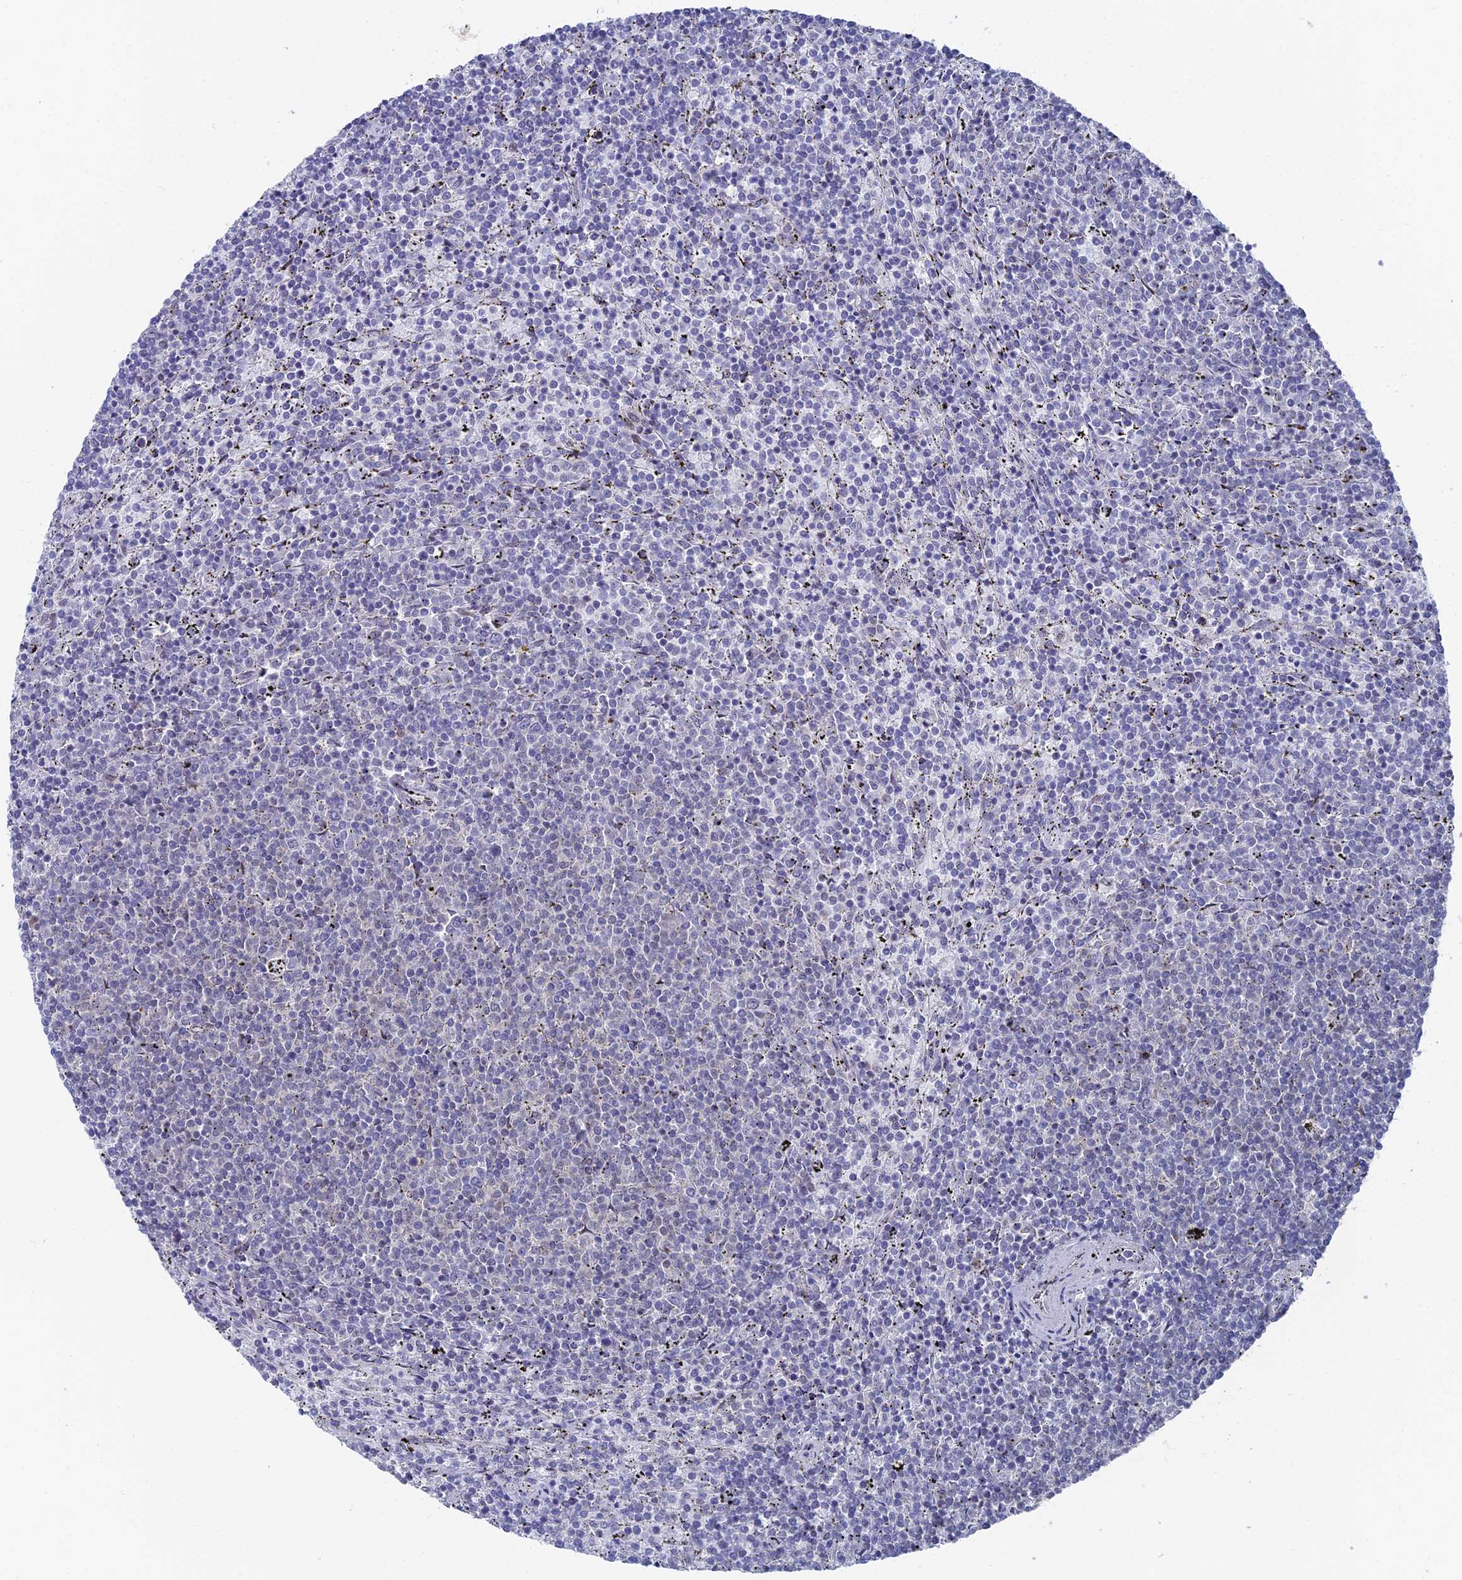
{"staining": {"intensity": "negative", "quantity": "none", "location": "none"}, "tissue": "lymphoma", "cell_type": "Tumor cells", "image_type": "cancer", "snomed": [{"axis": "morphology", "description": "Malignant lymphoma, non-Hodgkin's type, Low grade"}, {"axis": "topography", "description": "Spleen"}], "caption": "Immunohistochemistry (IHC) histopathology image of neoplastic tissue: human malignant lymphoma, non-Hodgkin's type (low-grade) stained with DAB shows no significant protein expression in tumor cells. (IHC, brightfield microscopy, high magnification).", "gene": "FHIP2A", "patient": {"sex": "female", "age": 50}}